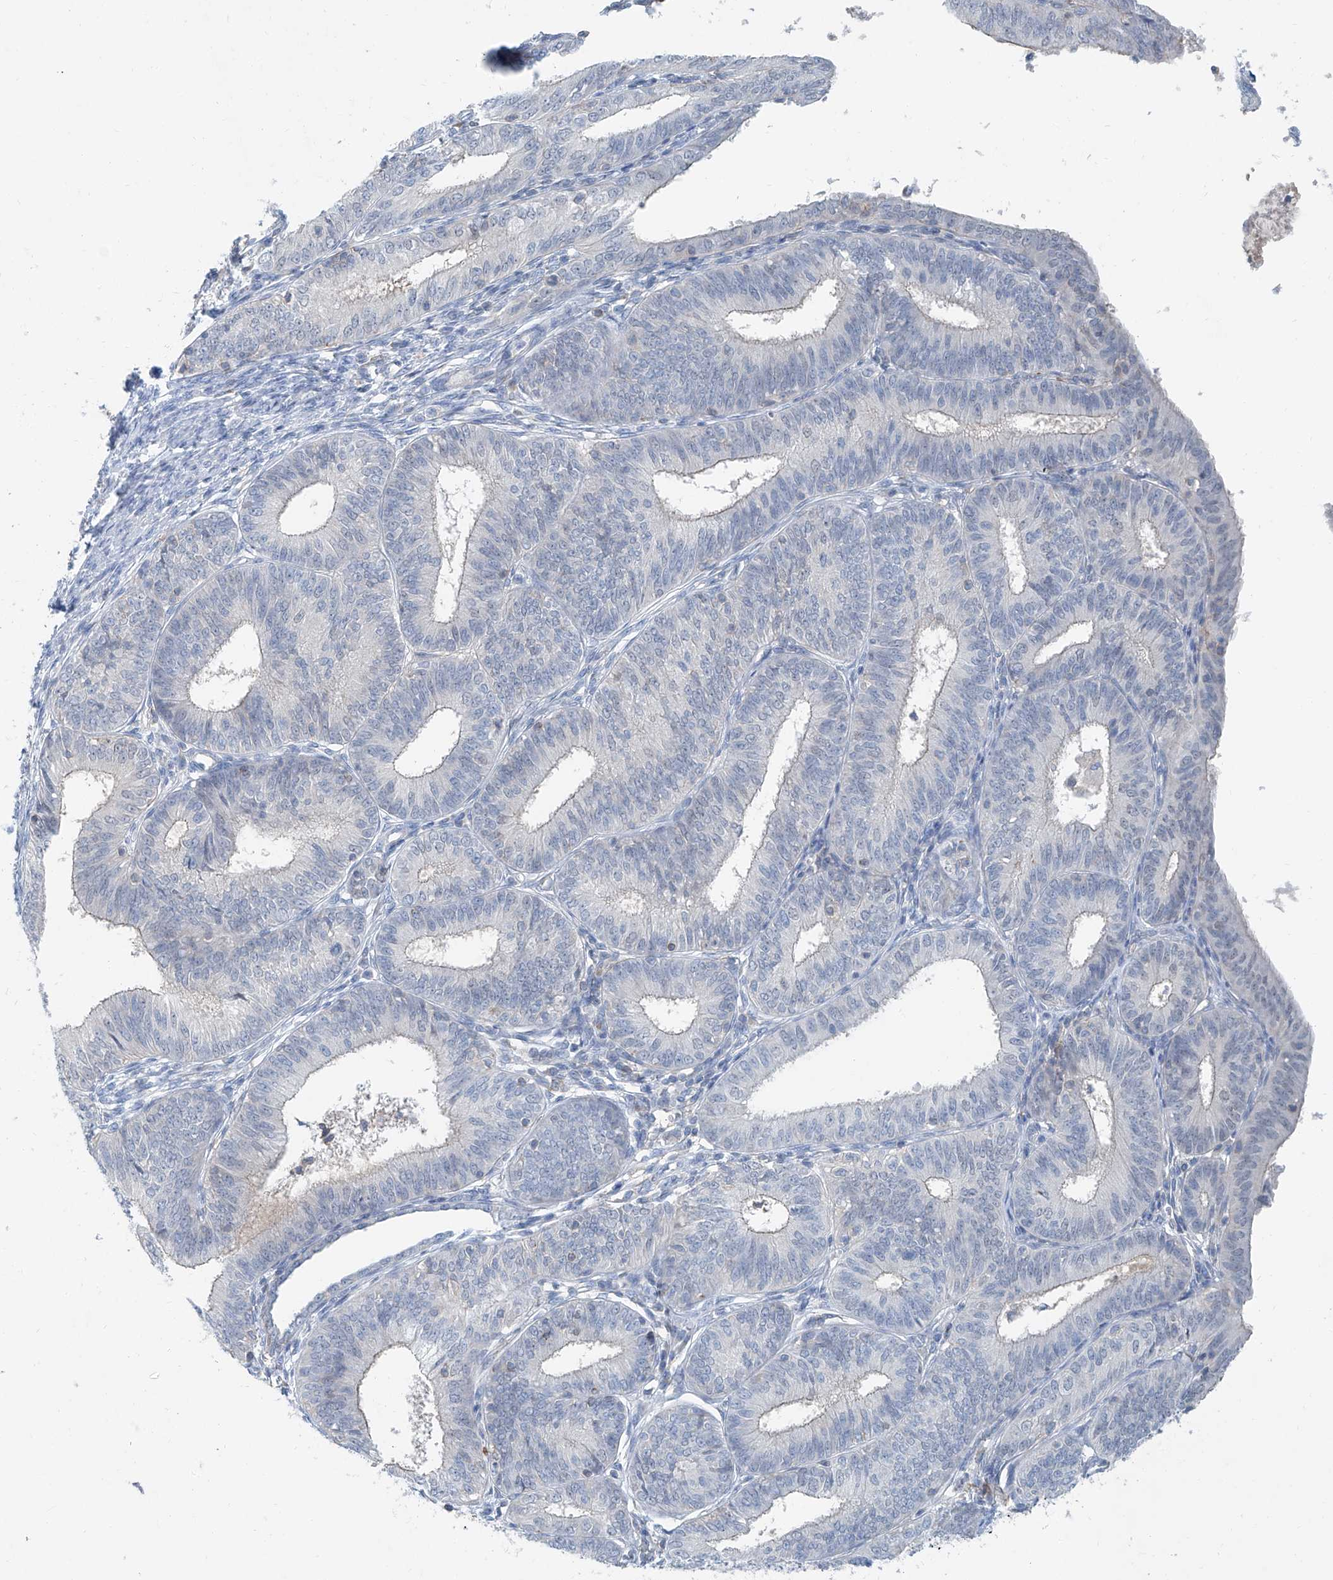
{"staining": {"intensity": "negative", "quantity": "none", "location": "none"}, "tissue": "endometrial cancer", "cell_type": "Tumor cells", "image_type": "cancer", "snomed": [{"axis": "morphology", "description": "Adenocarcinoma, NOS"}, {"axis": "topography", "description": "Endometrium"}], "caption": "Photomicrograph shows no protein positivity in tumor cells of endometrial adenocarcinoma tissue.", "gene": "ANKRD34A", "patient": {"sex": "female", "age": 51}}